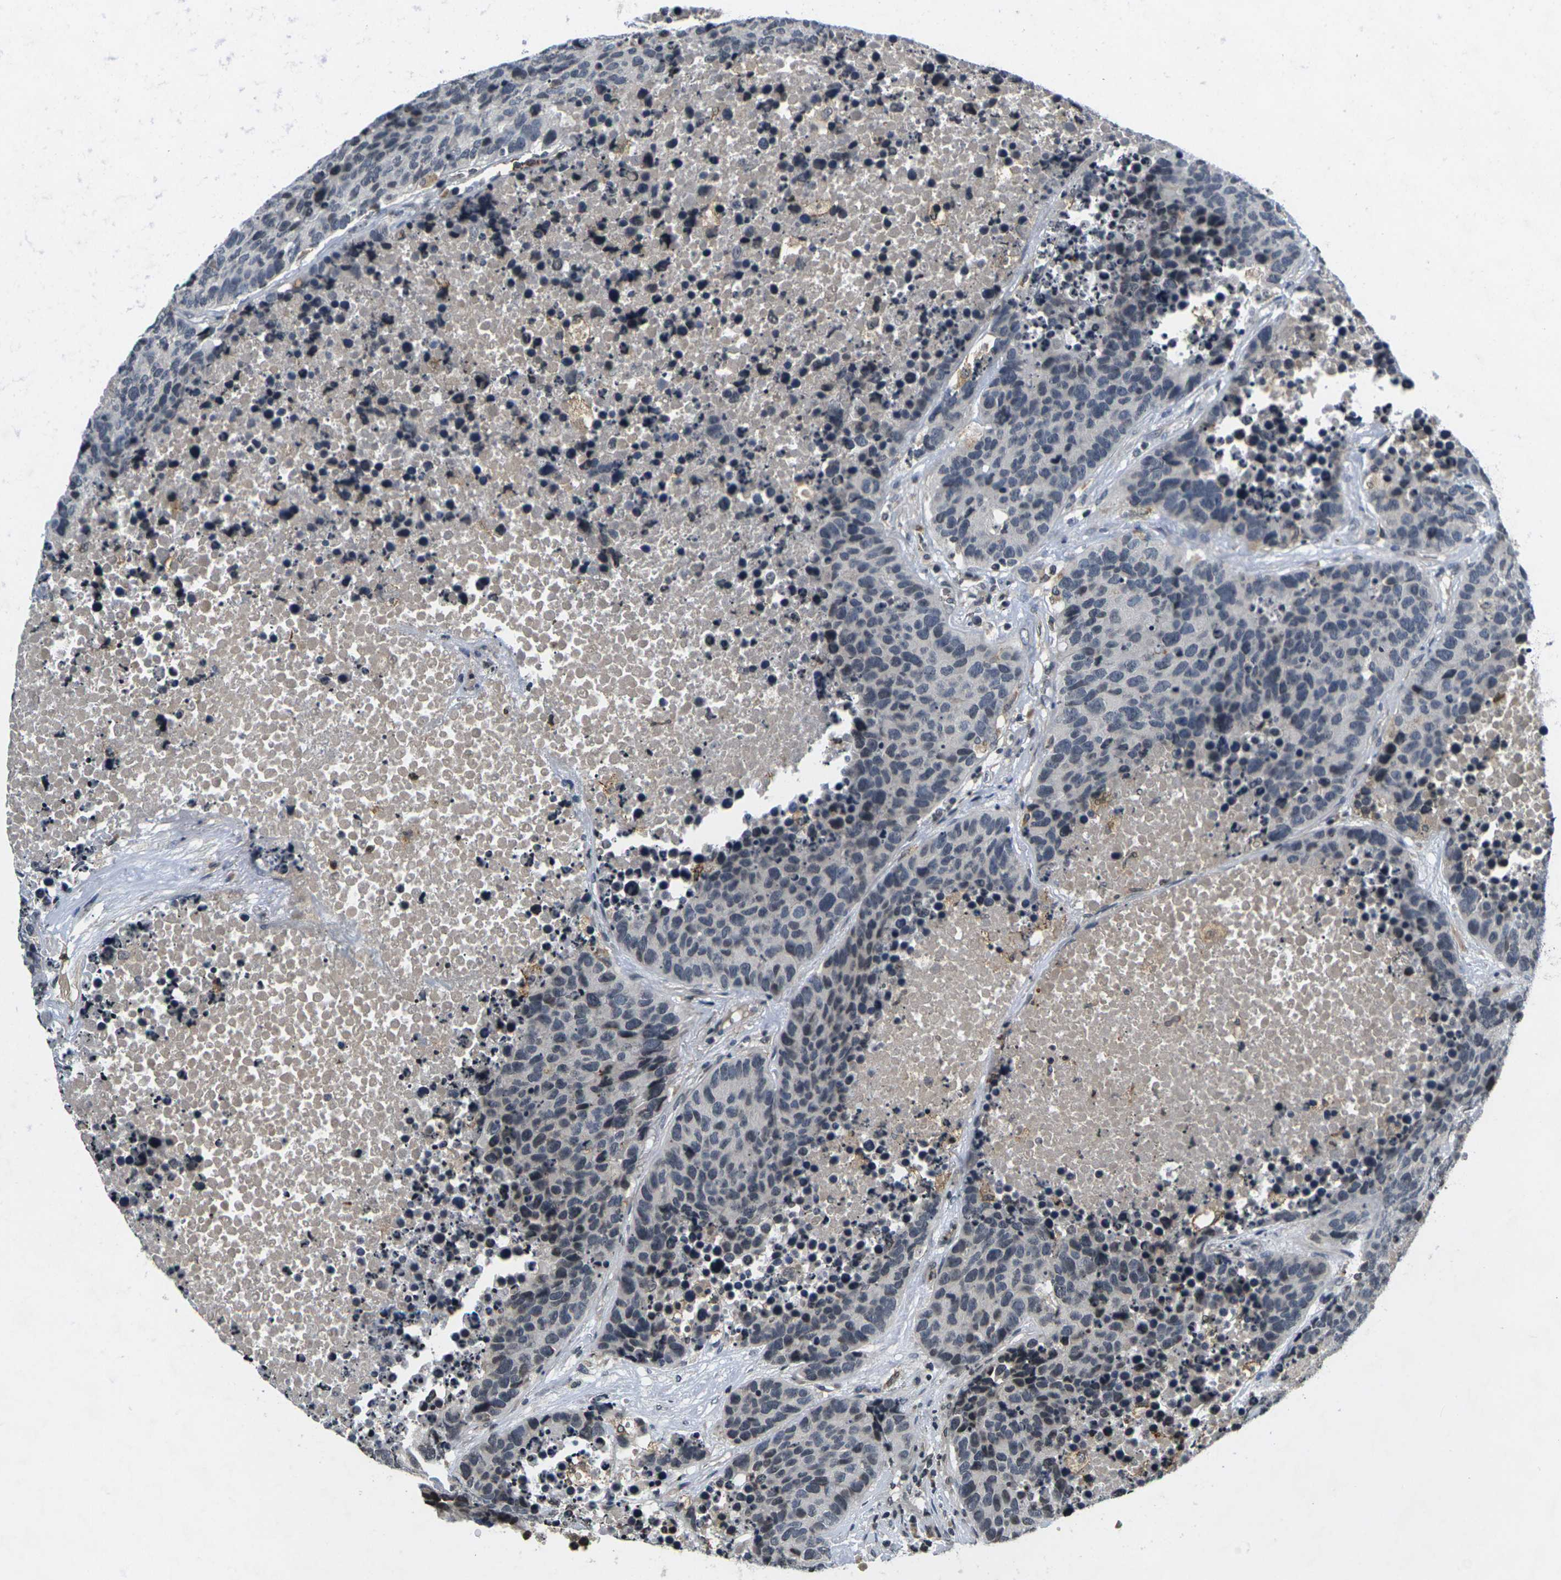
{"staining": {"intensity": "negative", "quantity": "none", "location": "none"}, "tissue": "carcinoid", "cell_type": "Tumor cells", "image_type": "cancer", "snomed": [{"axis": "morphology", "description": "Carcinoid, malignant, NOS"}, {"axis": "topography", "description": "Lung"}], "caption": "Tumor cells show no significant positivity in carcinoid.", "gene": "C1QC", "patient": {"sex": "male", "age": 60}}